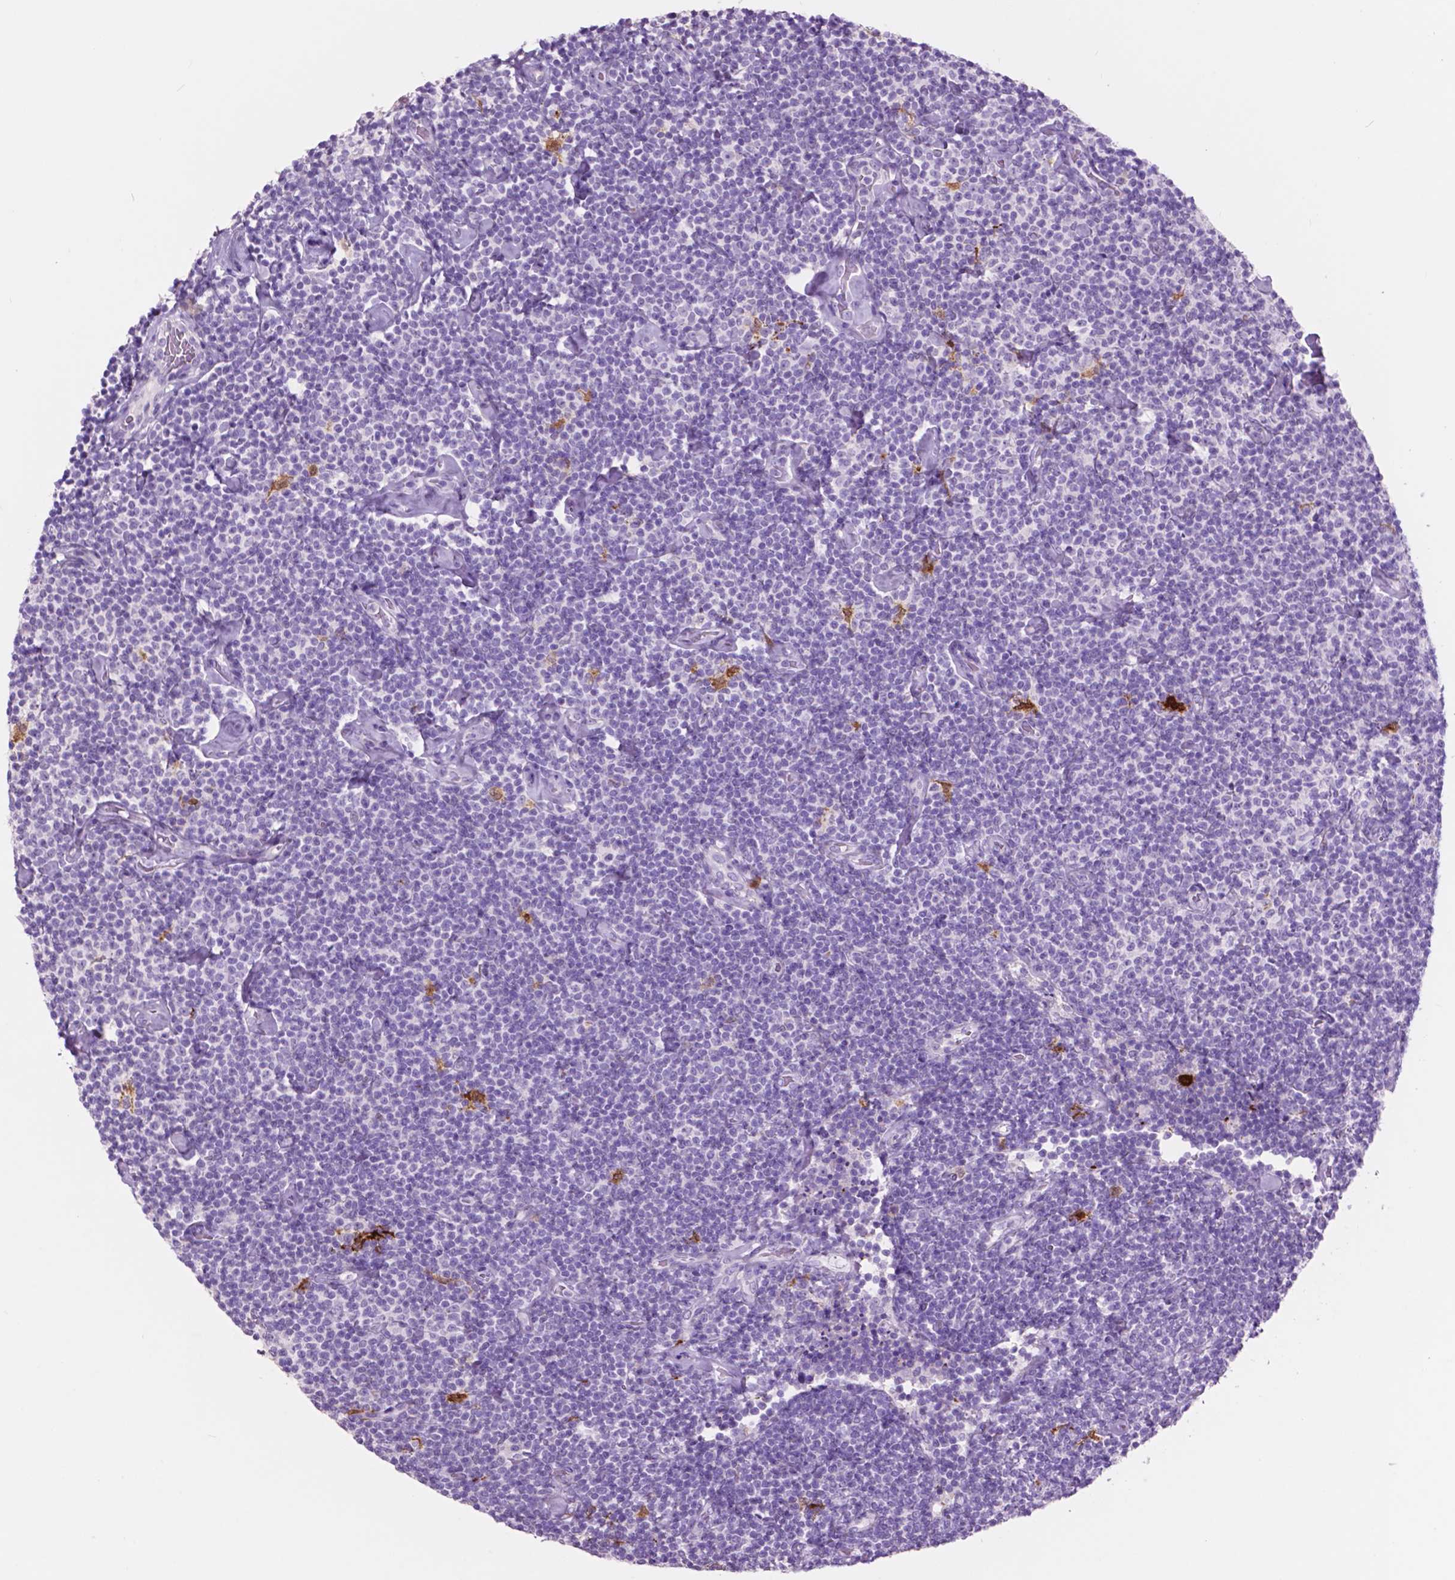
{"staining": {"intensity": "negative", "quantity": "none", "location": "none"}, "tissue": "lymphoma", "cell_type": "Tumor cells", "image_type": "cancer", "snomed": [{"axis": "morphology", "description": "Malignant lymphoma, non-Hodgkin's type, Low grade"}, {"axis": "topography", "description": "Lymph node"}], "caption": "Malignant lymphoma, non-Hodgkin's type (low-grade) was stained to show a protein in brown. There is no significant positivity in tumor cells. The staining was performed using DAB (3,3'-diaminobenzidine) to visualize the protein expression in brown, while the nuclei were stained in blue with hematoxylin (Magnification: 20x).", "gene": "IDO1", "patient": {"sex": "male", "age": 81}}